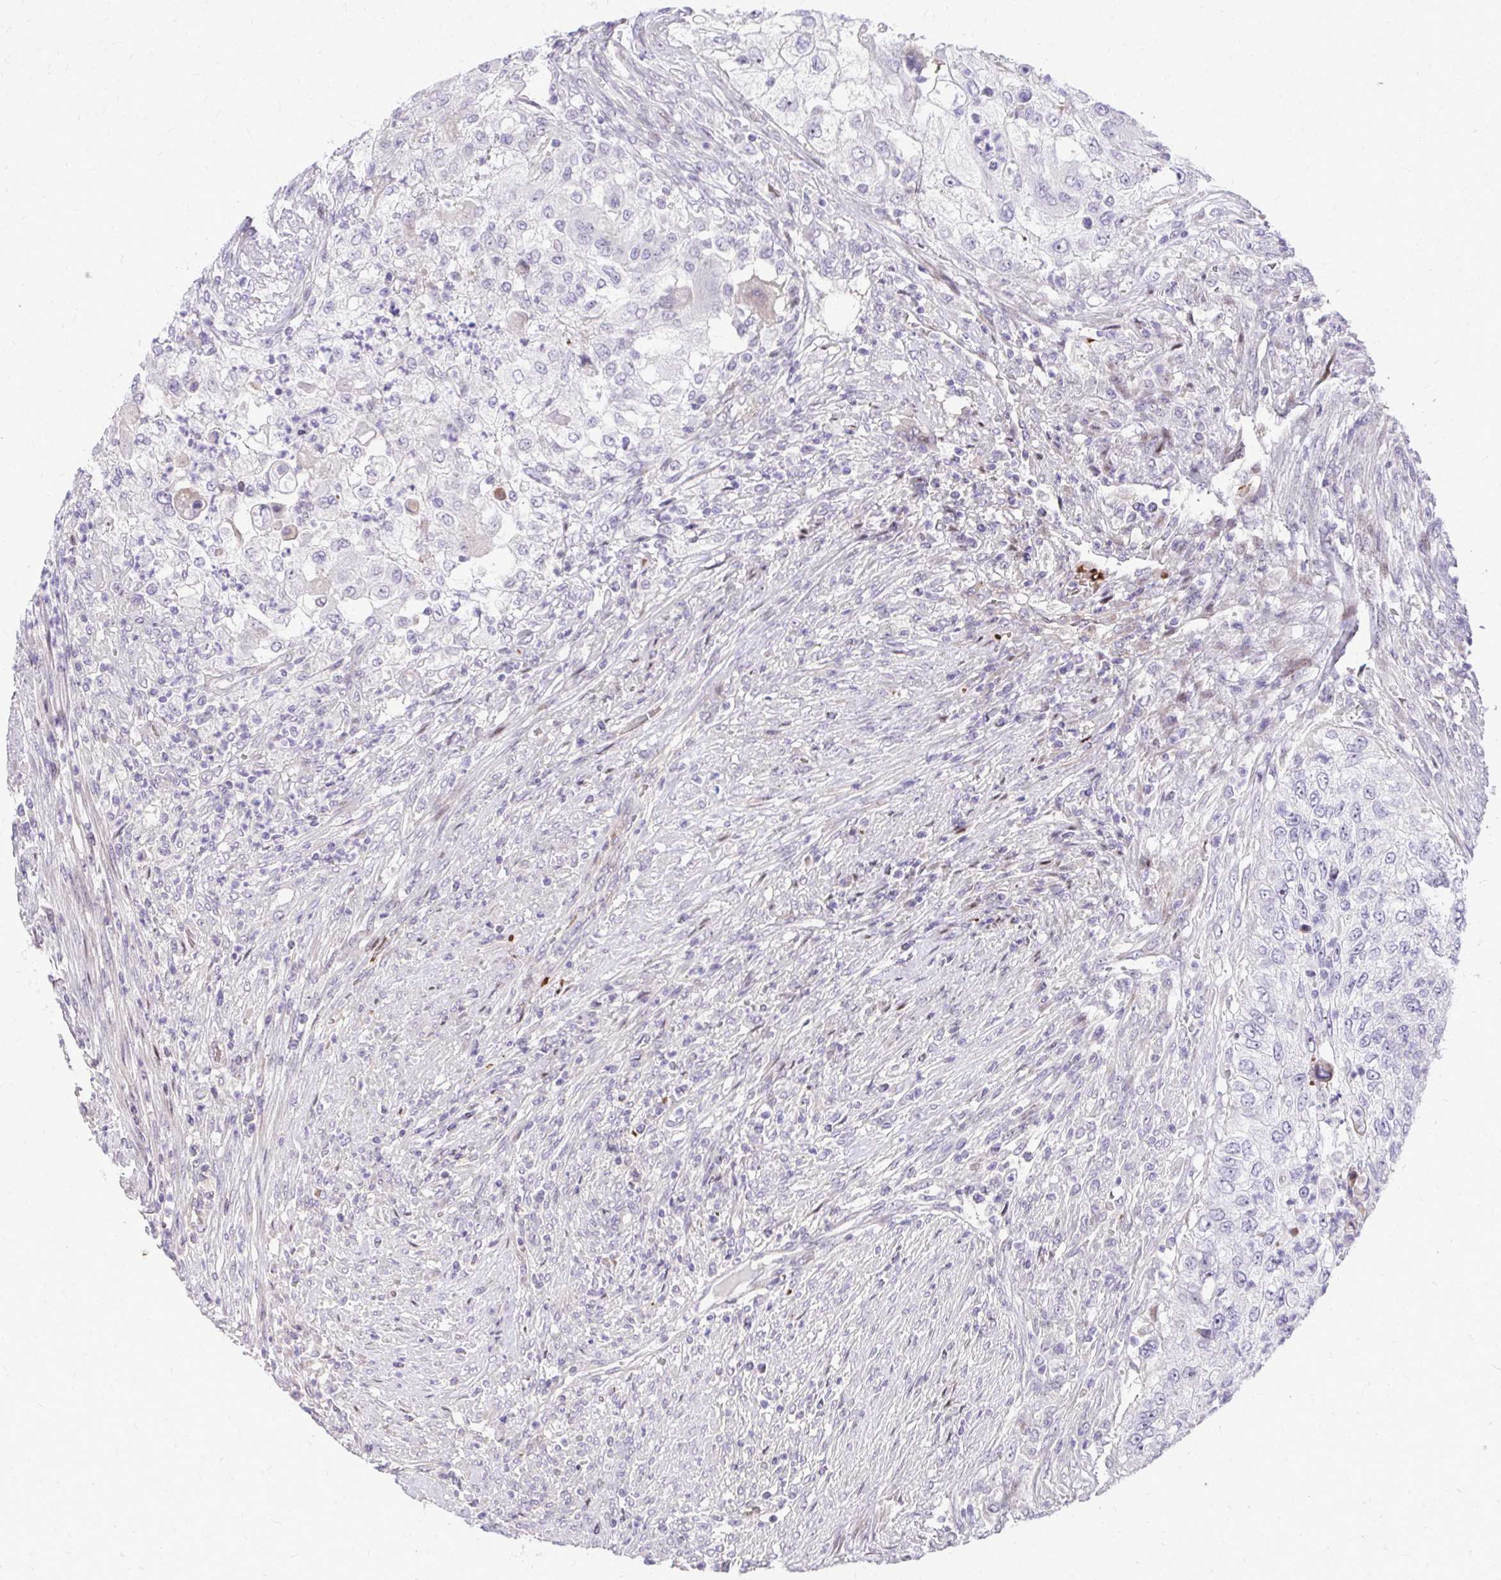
{"staining": {"intensity": "negative", "quantity": "none", "location": "none"}, "tissue": "urothelial cancer", "cell_type": "Tumor cells", "image_type": "cancer", "snomed": [{"axis": "morphology", "description": "Urothelial carcinoma, High grade"}, {"axis": "topography", "description": "Urinary bladder"}], "caption": "This is a image of immunohistochemistry staining of urothelial carcinoma (high-grade), which shows no staining in tumor cells.", "gene": "DLX4", "patient": {"sex": "female", "age": 60}}